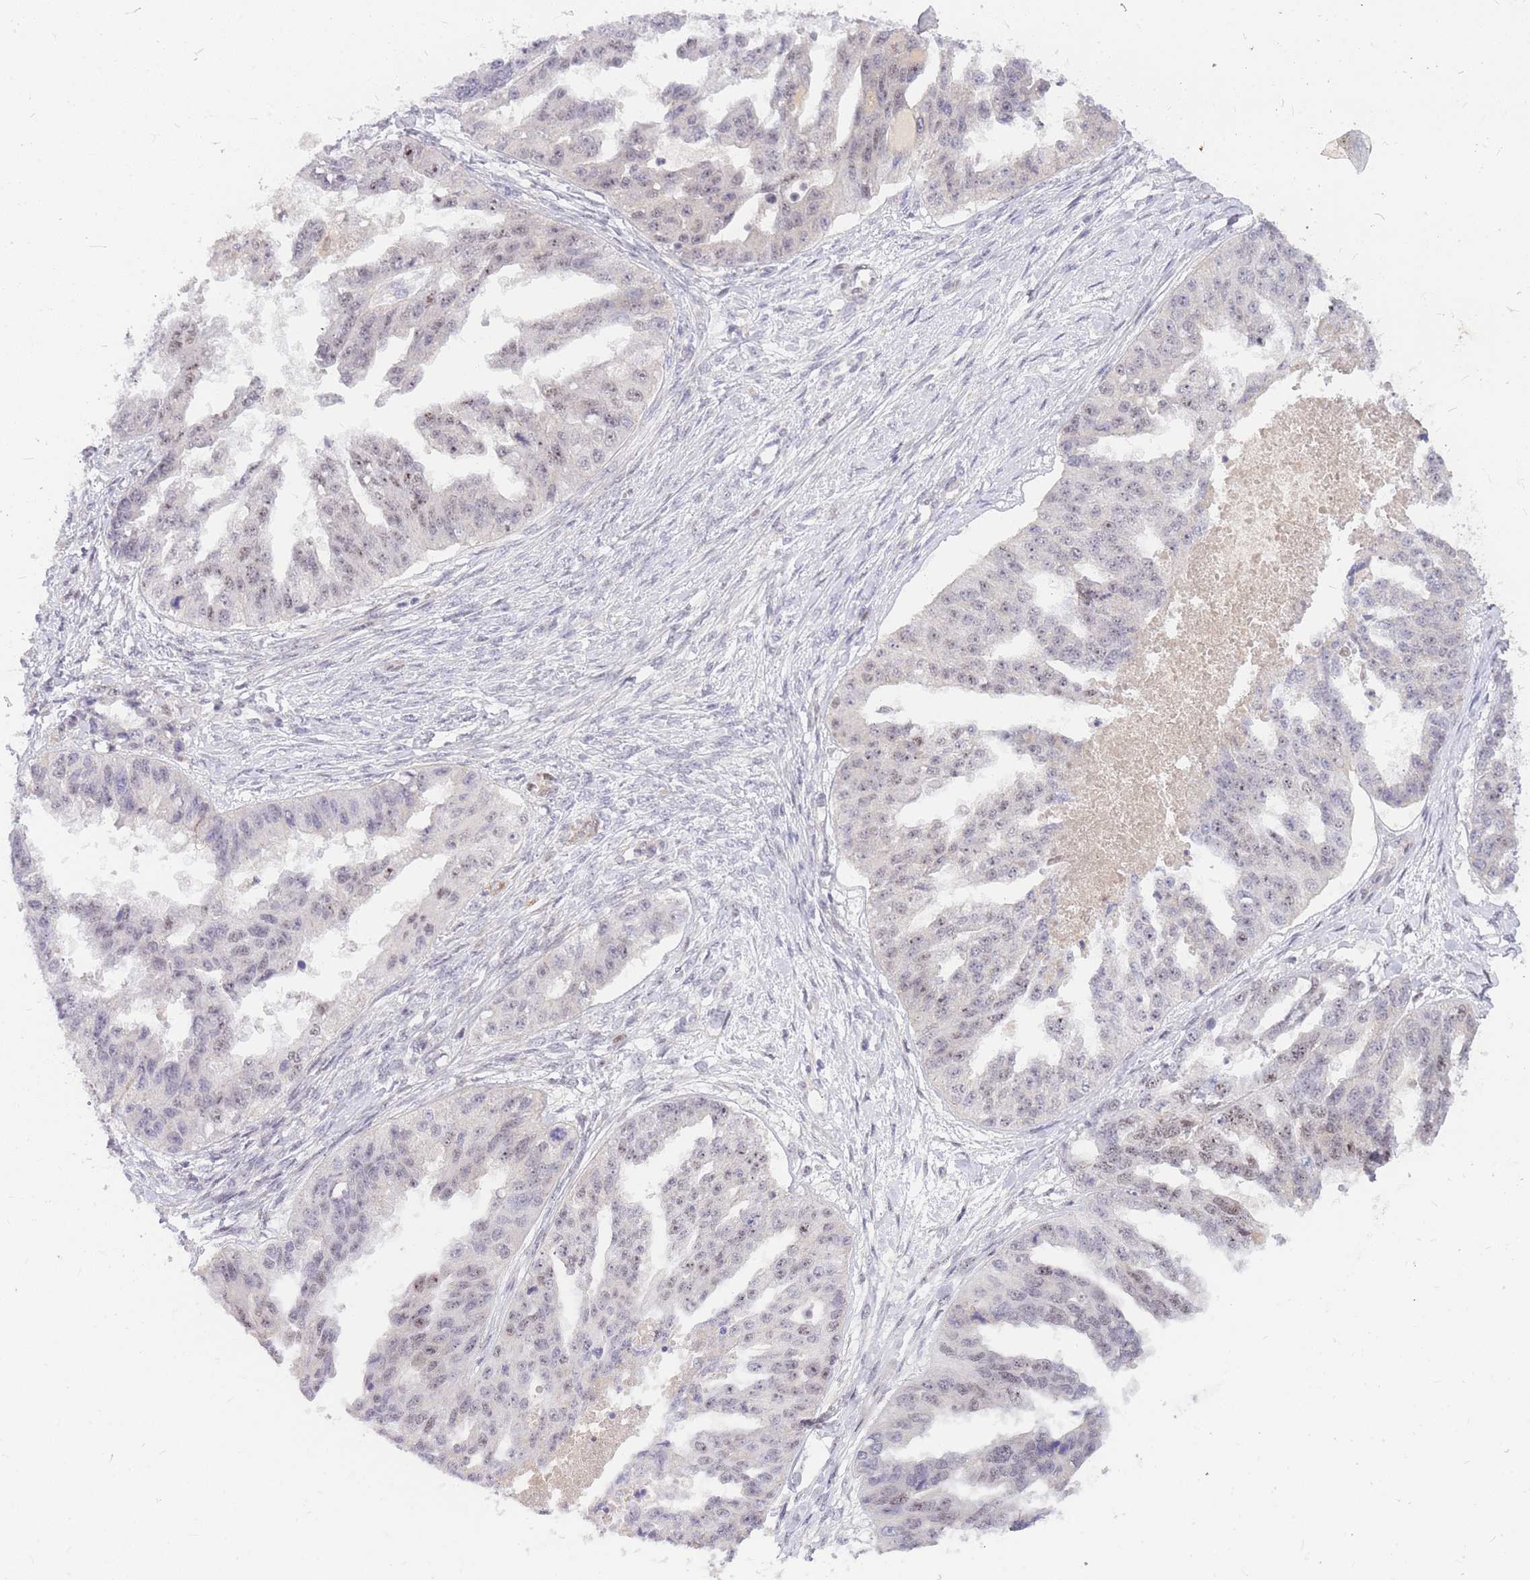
{"staining": {"intensity": "weak", "quantity": "<25%", "location": "nuclear"}, "tissue": "ovarian cancer", "cell_type": "Tumor cells", "image_type": "cancer", "snomed": [{"axis": "morphology", "description": "Cystadenocarcinoma, serous, NOS"}, {"axis": "topography", "description": "Ovary"}], "caption": "Immunohistochemistry image of ovarian serous cystadenocarcinoma stained for a protein (brown), which shows no staining in tumor cells. Nuclei are stained in blue.", "gene": "TLE2", "patient": {"sex": "female", "age": 58}}